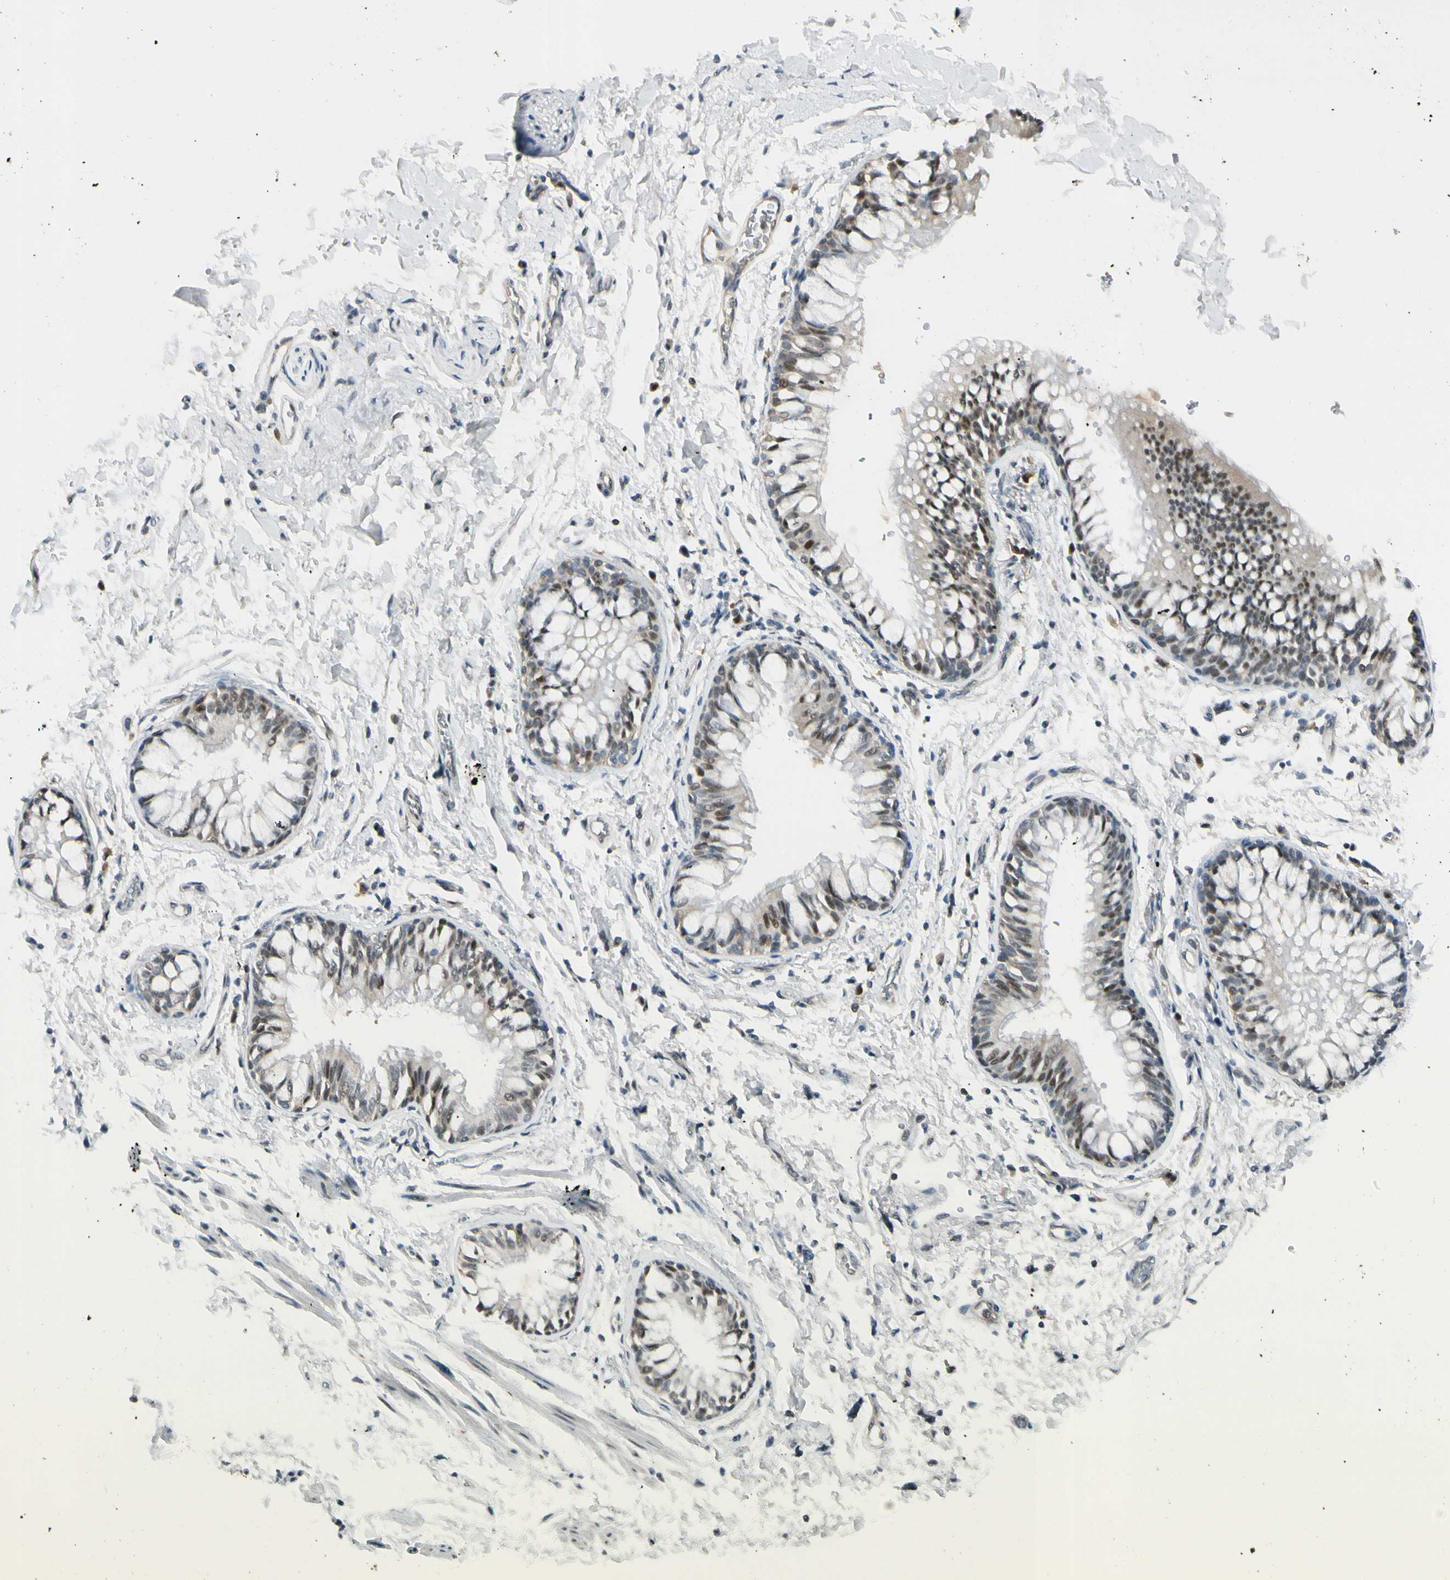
{"staining": {"intensity": "negative", "quantity": "none", "location": "none"}, "tissue": "adipose tissue", "cell_type": "Adipocytes", "image_type": "normal", "snomed": [{"axis": "morphology", "description": "Normal tissue, NOS"}, {"axis": "topography", "description": "Cartilage tissue"}, {"axis": "topography", "description": "Bronchus"}], "caption": "Adipocytes show no significant protein expression in normal adipose tissue. (Brightfield microscopy of DAB (3,3'-diaminobenzidine) immunohistochemistry (IHC) at high magnification).", "gene": "B4GALNT1", "patient": {"sex": "female", "age": 73}}